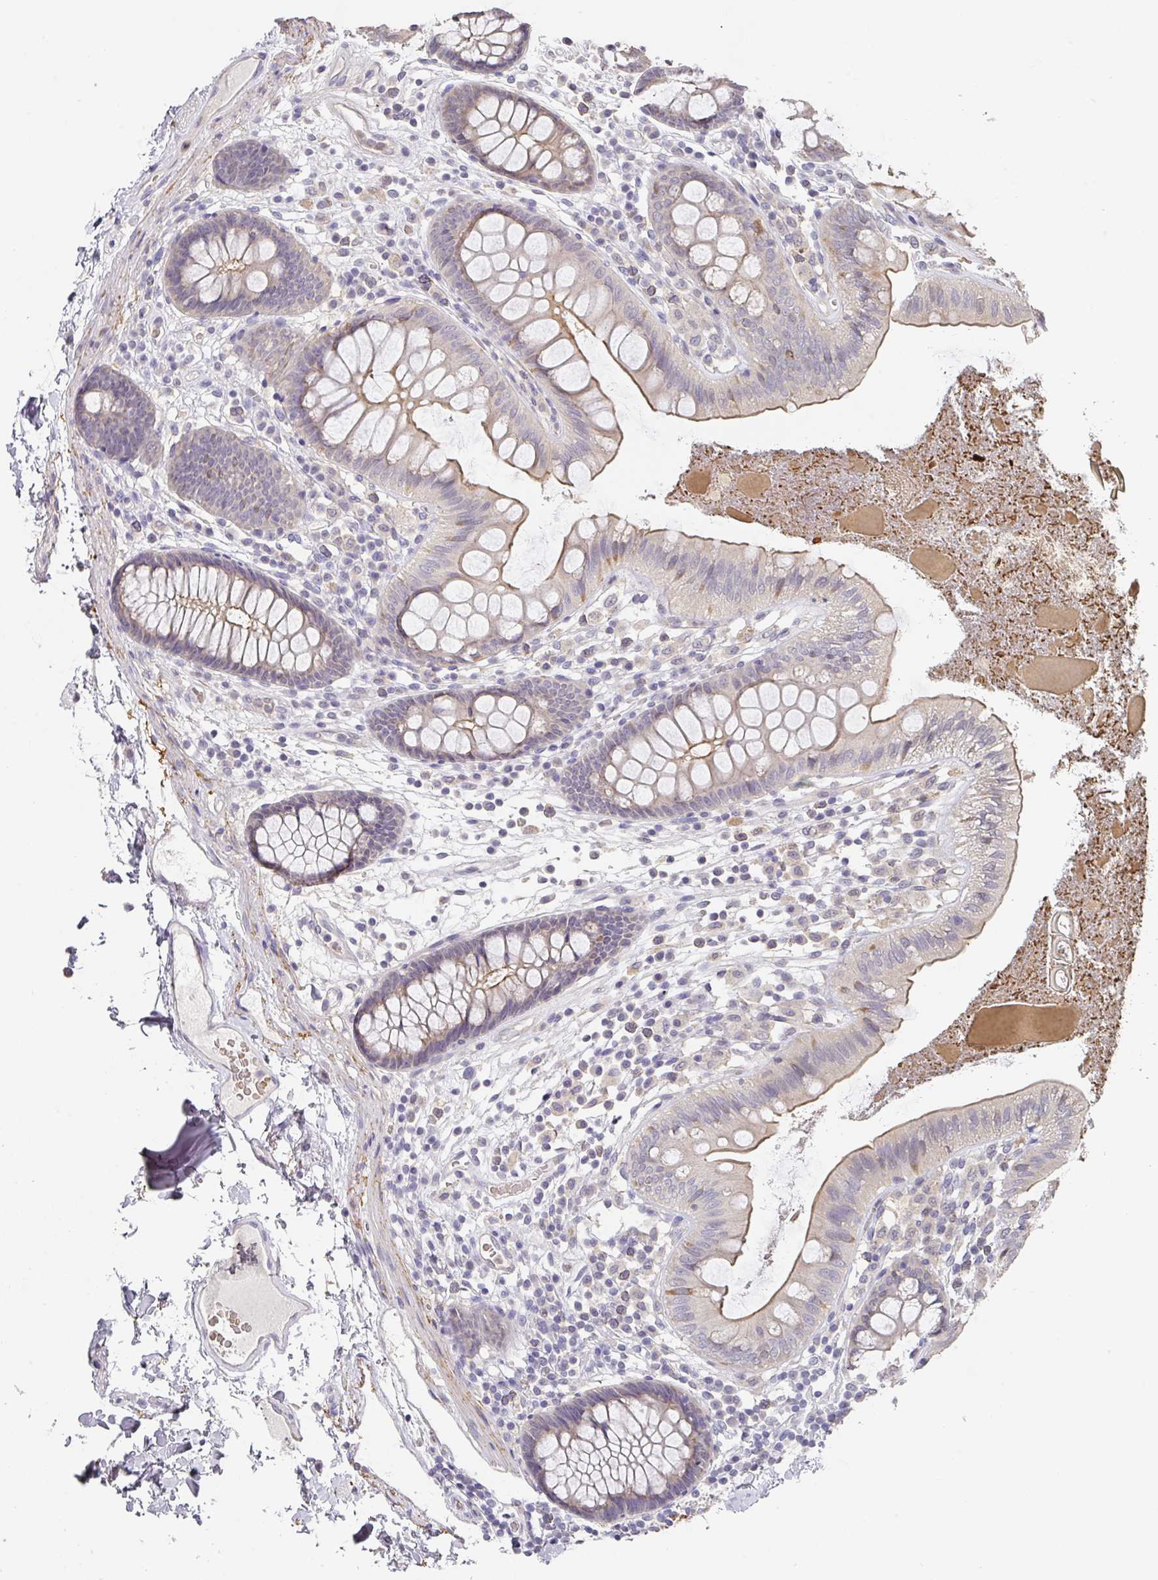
{"staining": {"intensity": "negative", "quantity": "none", "location": "none"}, "tissue": "colon", "cell_type": "Endothelial cells", "image_type": "normal", "snomed": [{"axis": "morphology", "description": "Normal tissue, NOS"}, {"axis": "topography", "description": "Colon"}], "caption": "Immunohistochemical staining of unremarkable human colon reveals no significant positivity in endothelial cells. (Brightfield microscopy of DAB (3,3'-diaminobenzidine) immunohistochemistry at high magnification).", "gene": "FOXN4", "patient": {"sex": "male", "age": 84}}